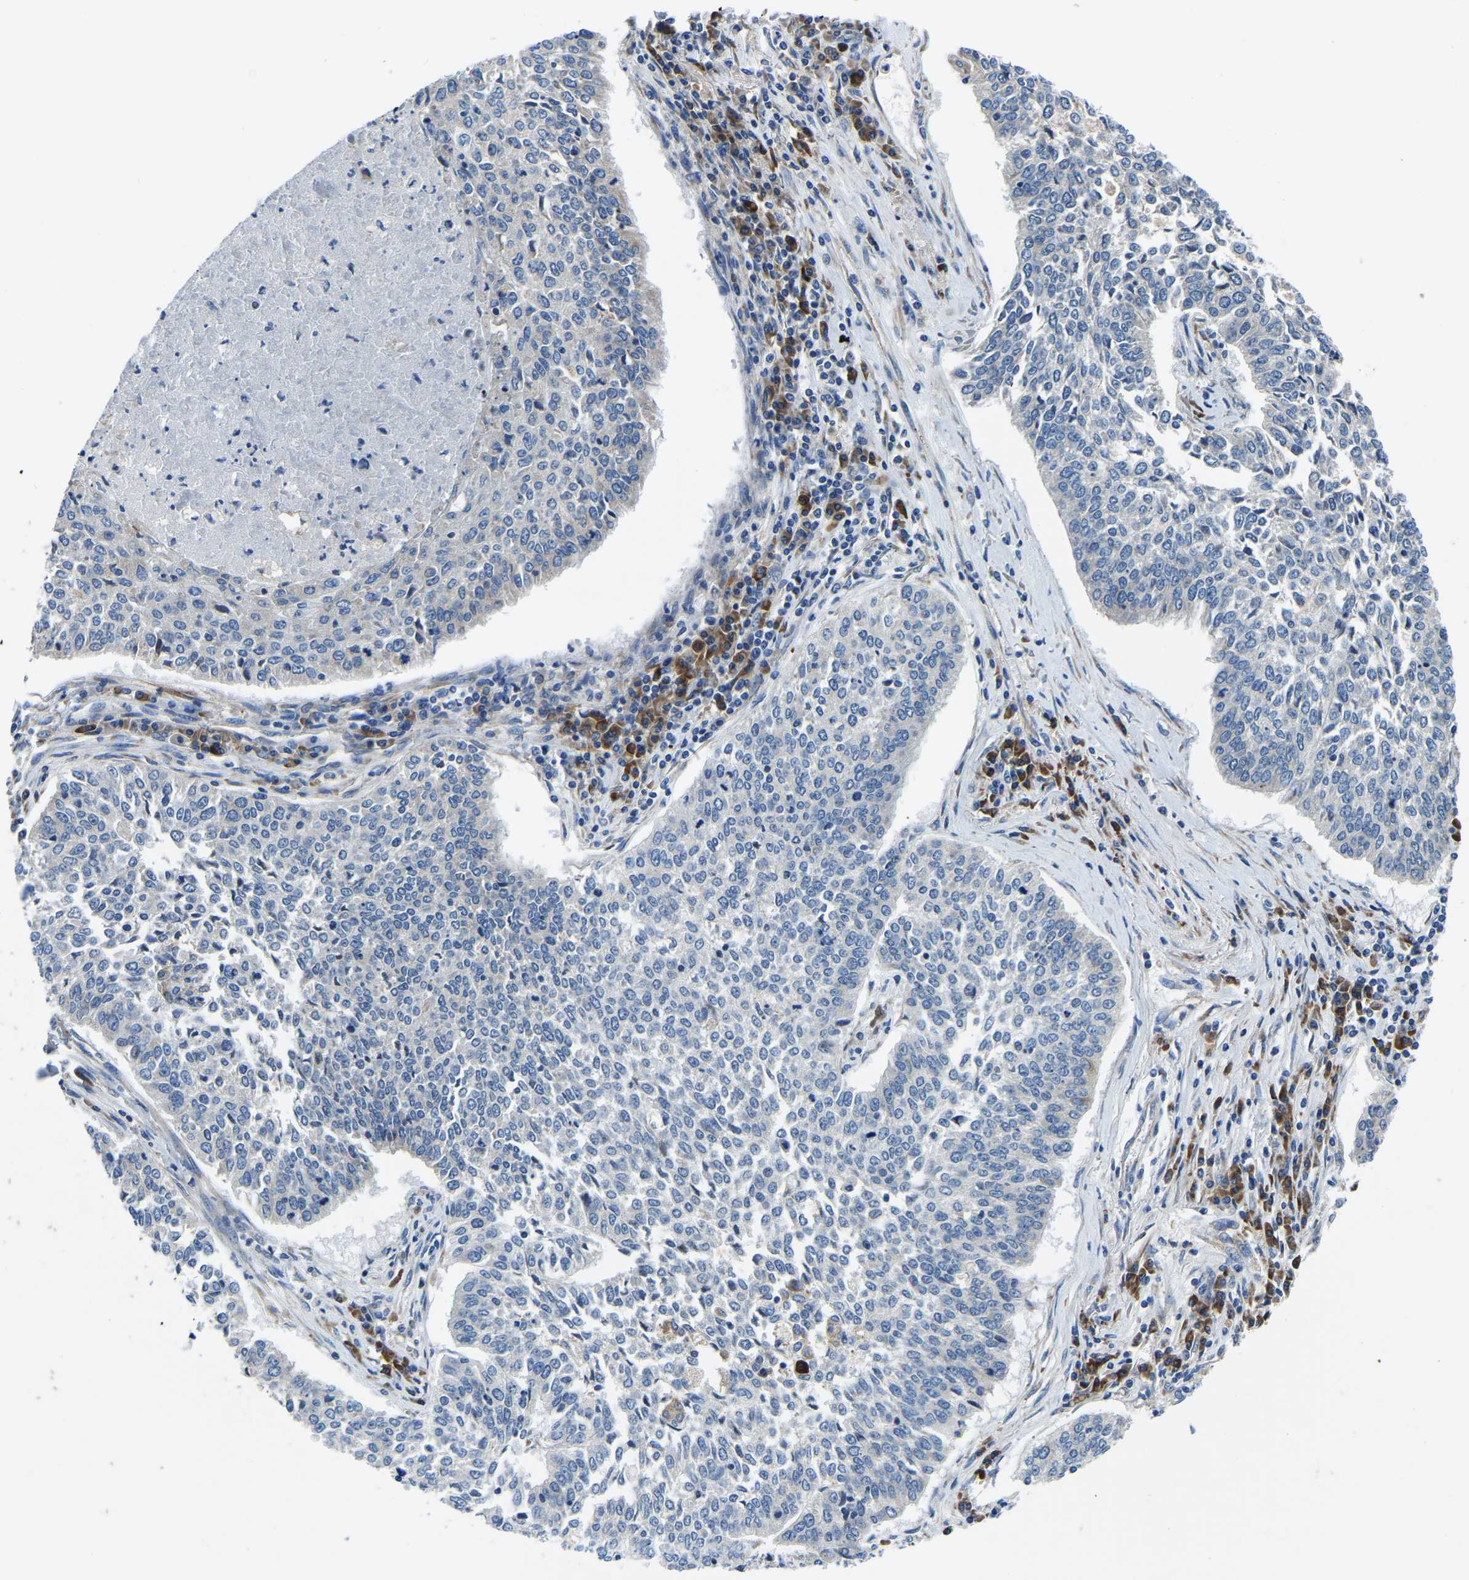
{"staining": {"intensity": "negative", "quantity": "none", "location": "none"}, "tissue": "lung cancer", "cell_type": "Tumor cells", "image_type": "cancer", "snomed": [{"axis": "morphology", "description": "Normal tissue, NOS"}, {"axis": "morphology", "description": "Squamous cell carcinoma, NOS"}, {"axis": "topography", "description": "Cartilage tissue"}, {"axis": "topography", "description": "Bronchus"}, {"axis": "topography", "description": "Lung"}], "caption": "Photomicrograph shows no significant protein positivity in tumor cells of lung cancer (squamous cell carcinoma). The staining was performed using DAB to visualize the protein expression in brown, while the nuclei were stained in blue with hematoxylin (Magnification: 20x).", "gene": "LIAS", "patient": {"sex": "female", "age": 49}}